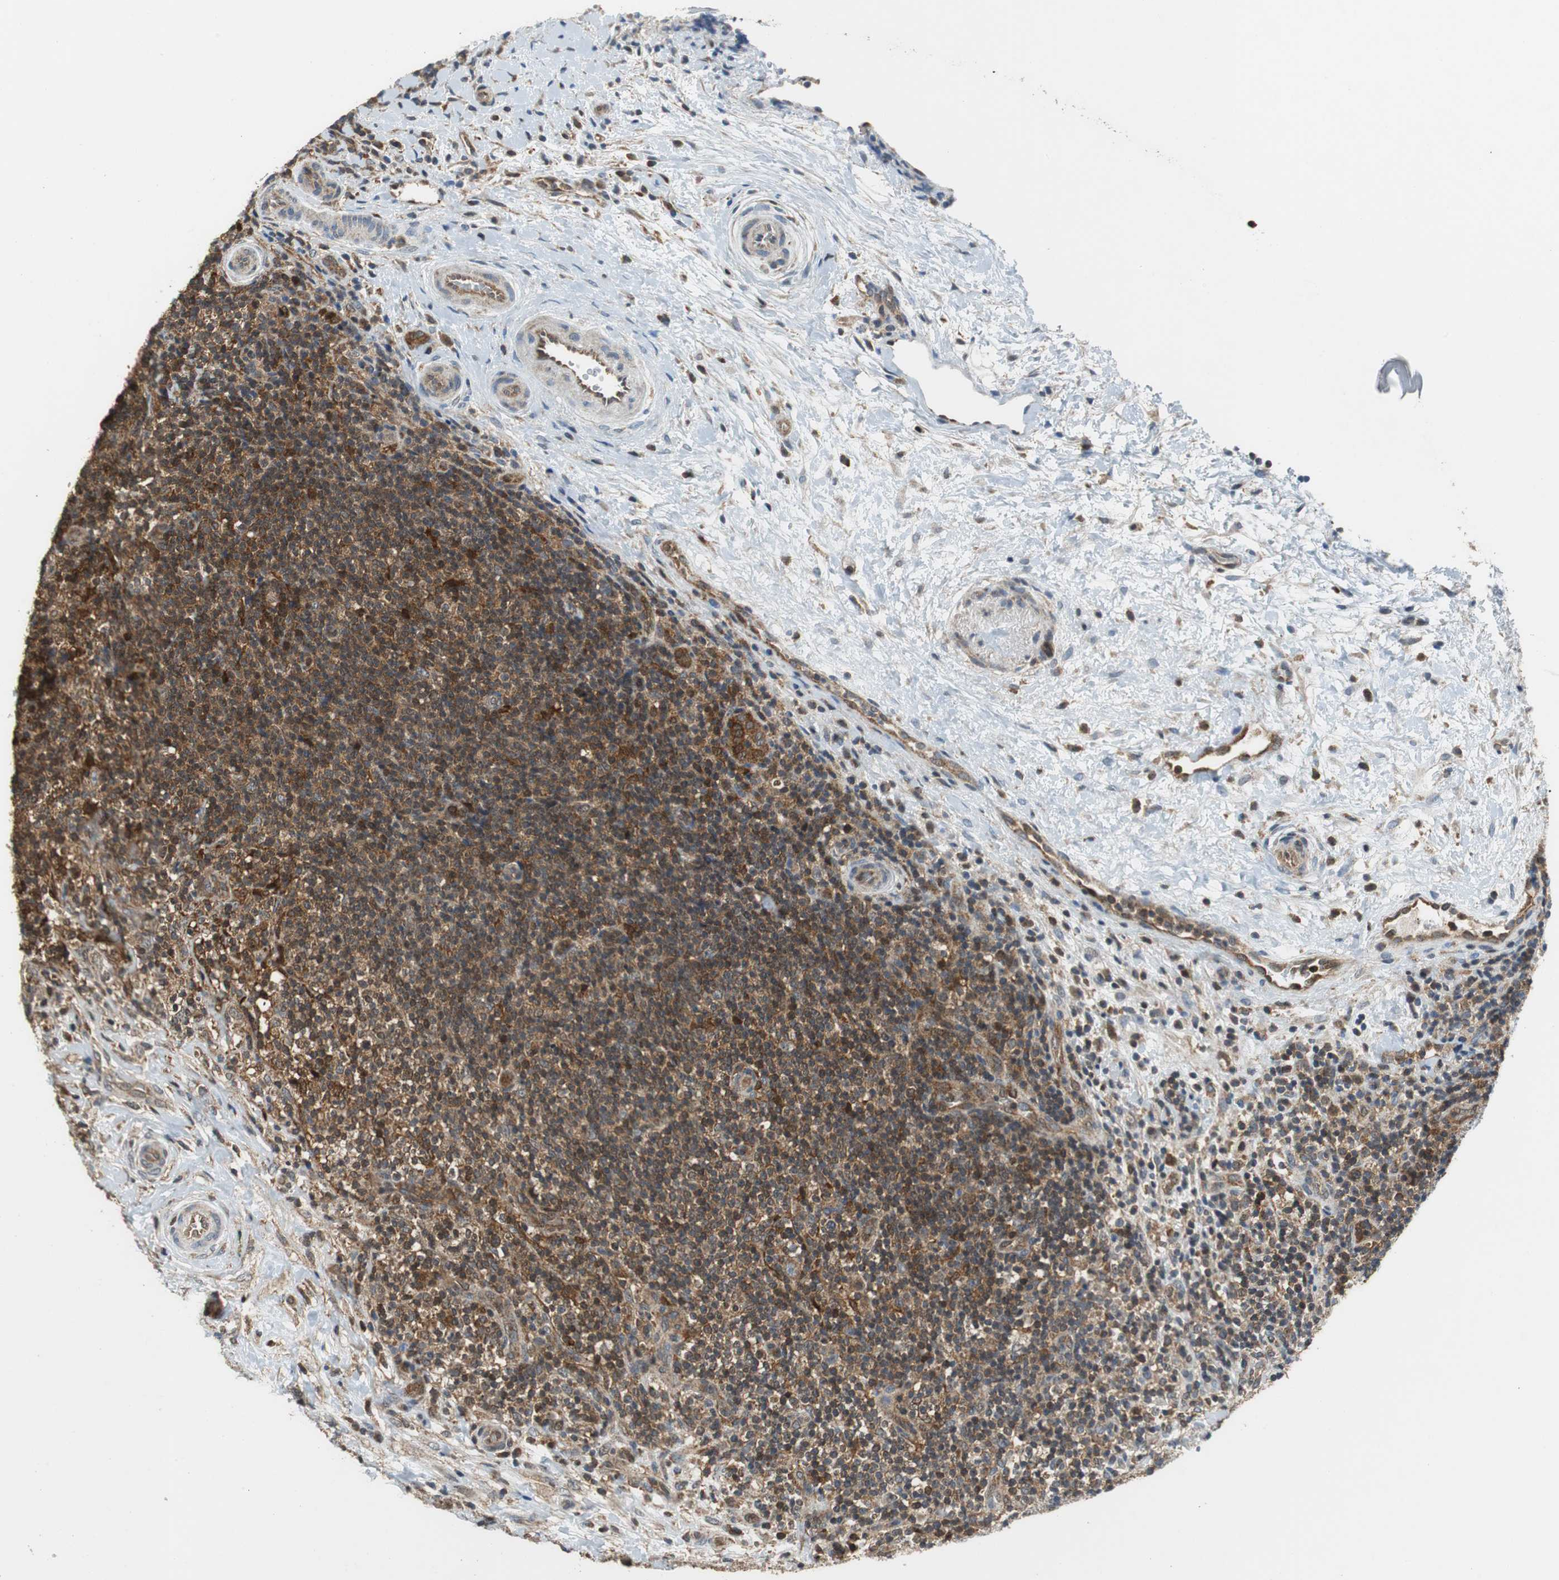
{"staining": {"intensity": "strong", "quantity": ">75%", "location": "cytoplasmic/membranous"}, "tissue": "lymphoma", "cell_type": "Tumor cells", "image_type": "cancer", "snomed": [{"axis": "morphology", "description": "Malignant lymphoma, non-Hodgkin's type, Low grade"}, {"axis": "topography", "description": "Lymph node"}], "caption": "Protein positivity by IHC reveals strong cytoplasmic/membranous staining in about >75% of tumor cells in malignant lymphoma, non-Hodgkin's type (low-grade).", "gene": "GSDMD", "patient": {"sex": "female", "age": 76}}